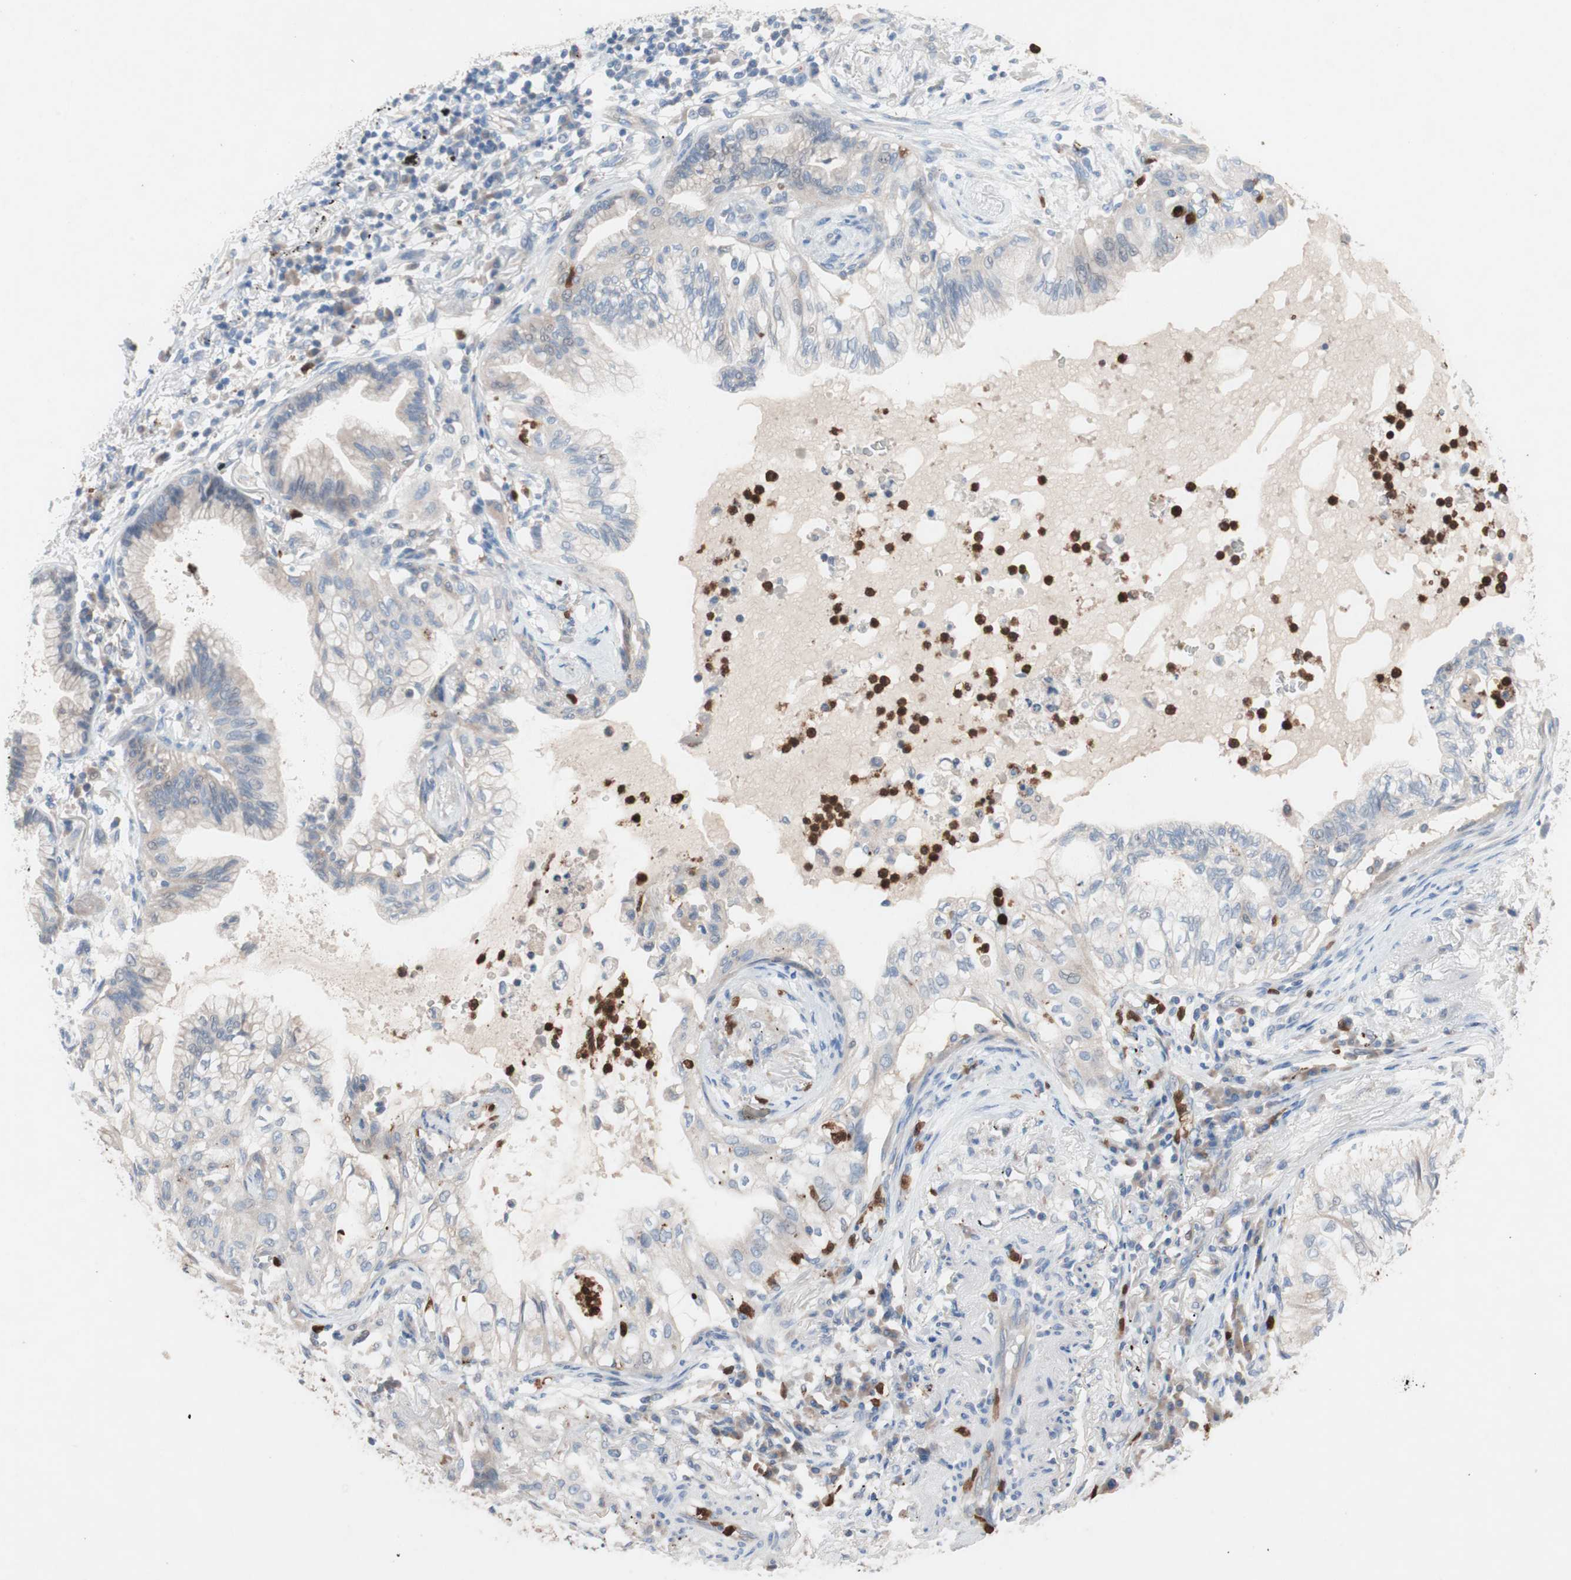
{"staining": {"intensity": "weak", "quantity": "<25%", "location": "cytoplasmic/membranous"}, "tissue": "lung cancer", "cell_type": "Tumor cells", "image_type": "cancer", "snomed": [{"axis": "morphology", "description": "Adenocarcinoma, NOS"}, {"axis": "topography", "description": "Lung"}], "caption": "This is a histopathology image of immunohistochemistry (IHC) staining of lung cancer, which shows no positivity in tumor cells.", "gene": "CLEC4D", "patient": {"sex": "female", "age": 70}}